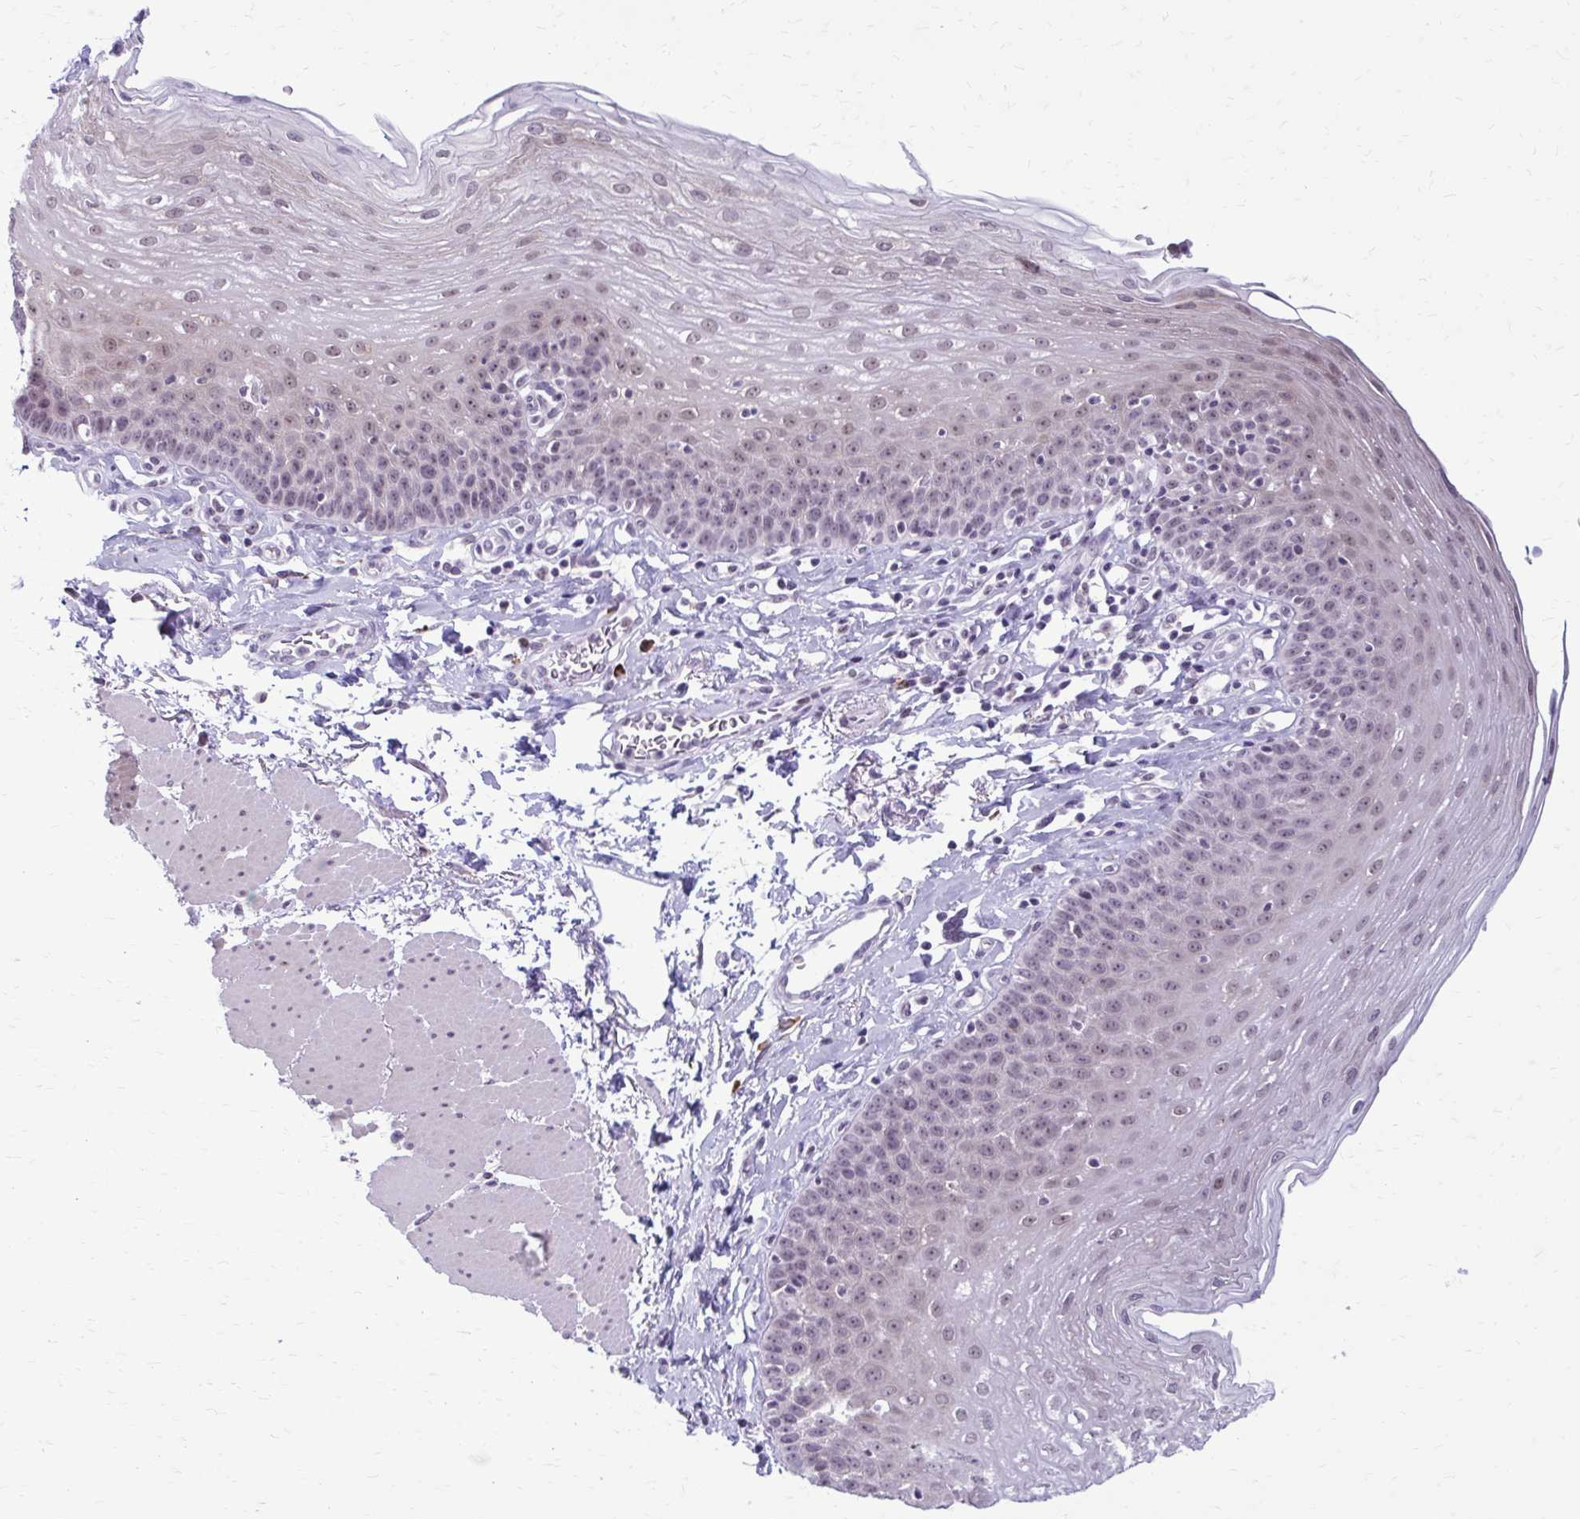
{"staining": {"intensity": "weak", "quantity": "25%-75%", "location": "nuclear"}, "tissue": "esophagus", "cell_type": "Squamous epithelial cells", "image_type": "normal", "snomed": [{"axis": "morphology", "description": "Normal tissue, NOS"}, {"axis": "topography", "description": "Esophagus"}], "caption": "Squamous epithelial cells show low levels of weak nuclear expression in about 25%-75% of cells in benign human esophagus.", "gene": "PROSER1", "patient": {"sex": "female", "age": 81}}